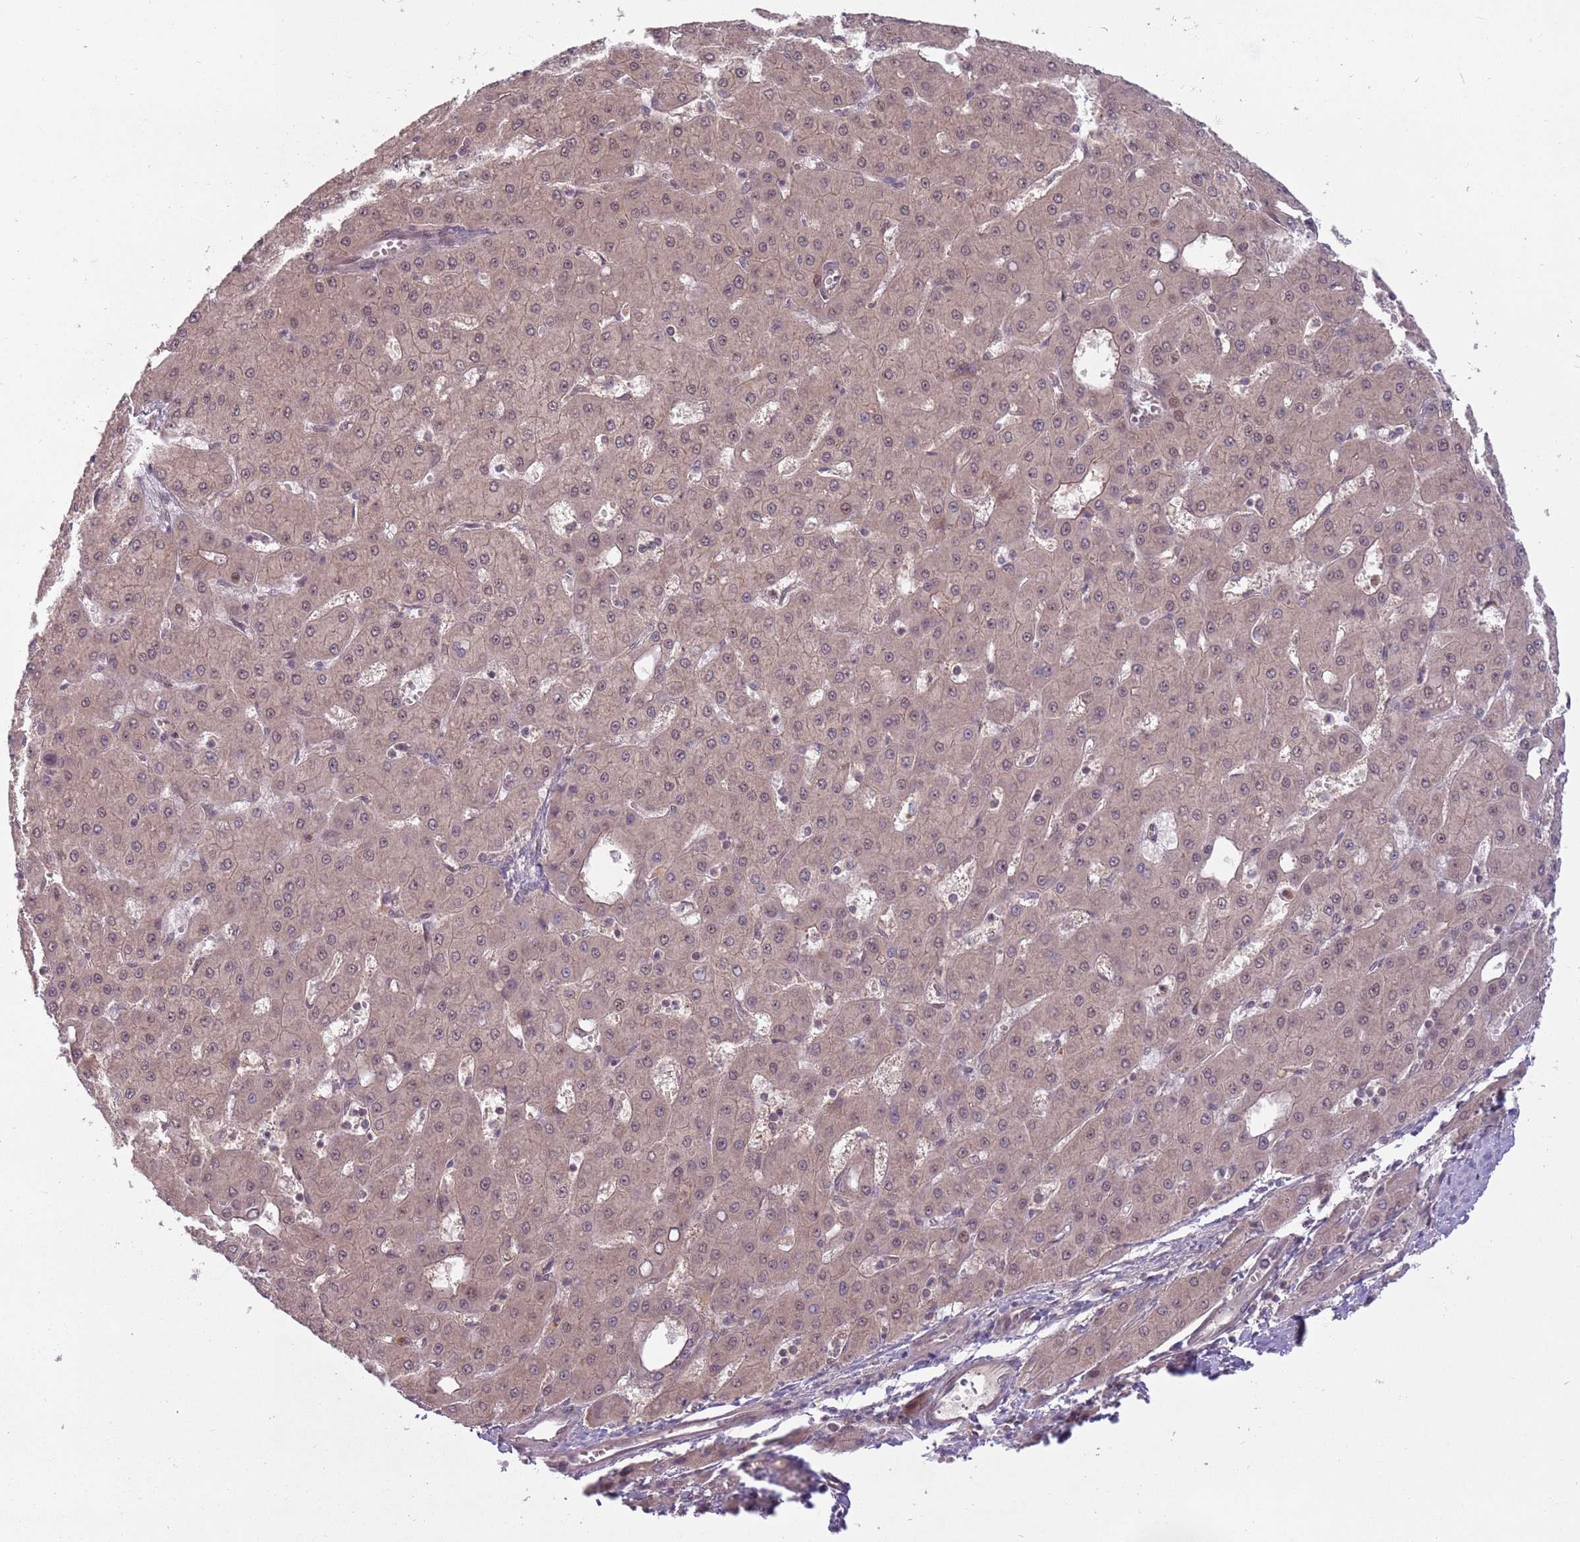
{"staining": {"intensity": "weak", "quantity": "25%-75%", "location": "nuclear"}, "tissue": "liver cancer", "cell_type": "Tumor cells", "image_type": "cancer", "snomed": [{"axis": "morphology", "description": "Carcinoma, Hepatocellular, NOS"}, {"axis": "topography", "description": "Liver"}], "caption": "Human liver cancer stained with a brown dye exhibits weak nuclear positive staining in approximately 25%-75% of tumor cells.", "gene": "ADAMTS3", "patient": {"sex": "male", "age": 47}}